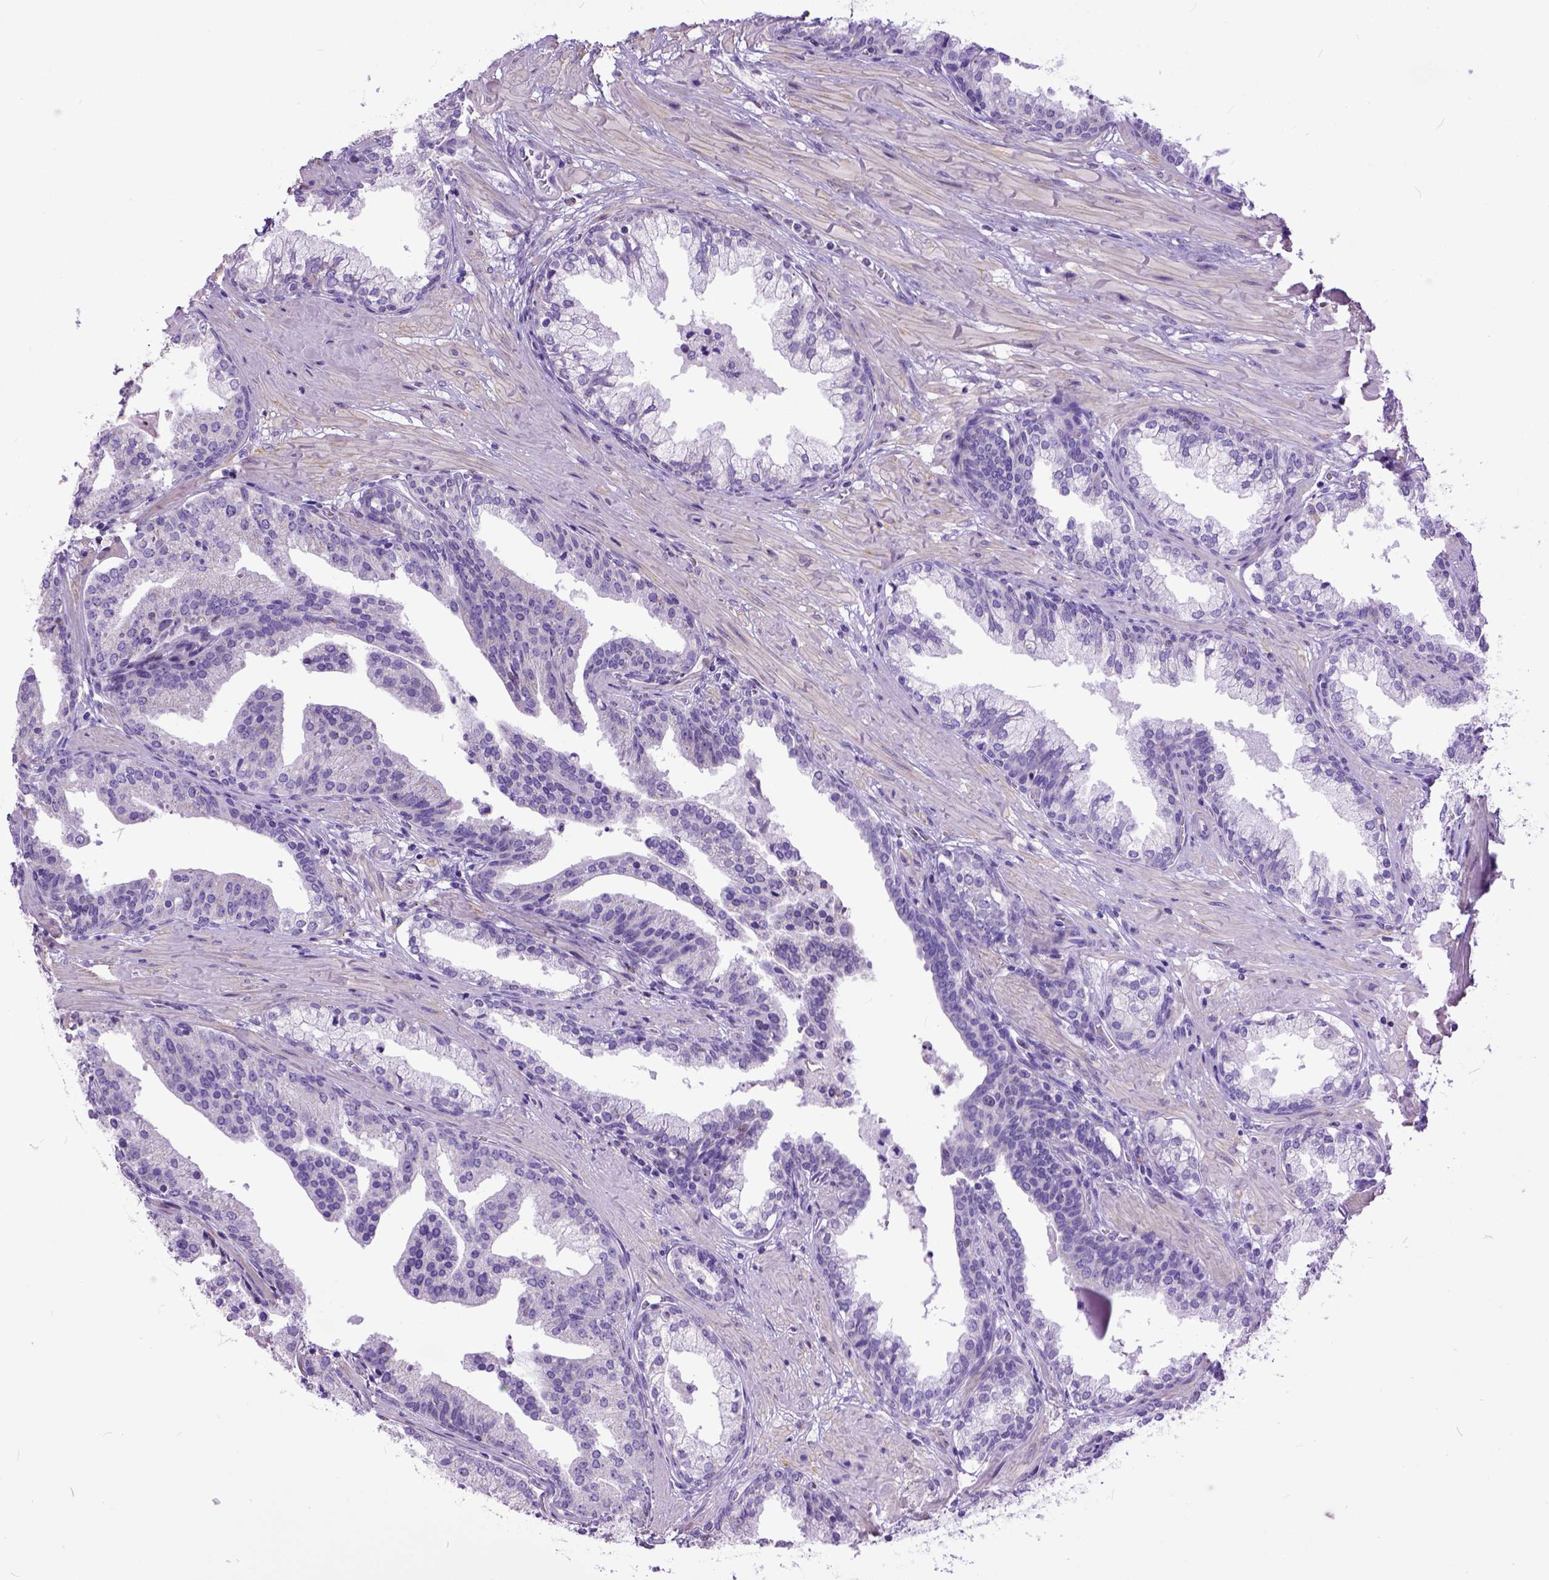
{"staining": {"intensity": "negative", "quantity": "none", "location": "none"}, "tissue": "prostate cancer", "cell_type": "Tumor cells", "image_type": "cancer", "snomed": [{"axis": "morphology", "description": "Adenocarcinoma, NOS"}, {"axis": "topography", "description": "Prostate and seminal vesicle, NOS"}, {"axis": "topography", "description": "Prostate"}], "caption": "A high-resolution micrograph shows IHC staining of prostate adenocarcinoma, which demonstrates no significant expression in tumor cells. Brightfield microscopy of immunohistochemistry (IHC) stained with DAB (brown) and hematoxylin (blue), captured at high magnification.", "gene": "CRB1", "patient": {"sex": "male", "age": 44}}